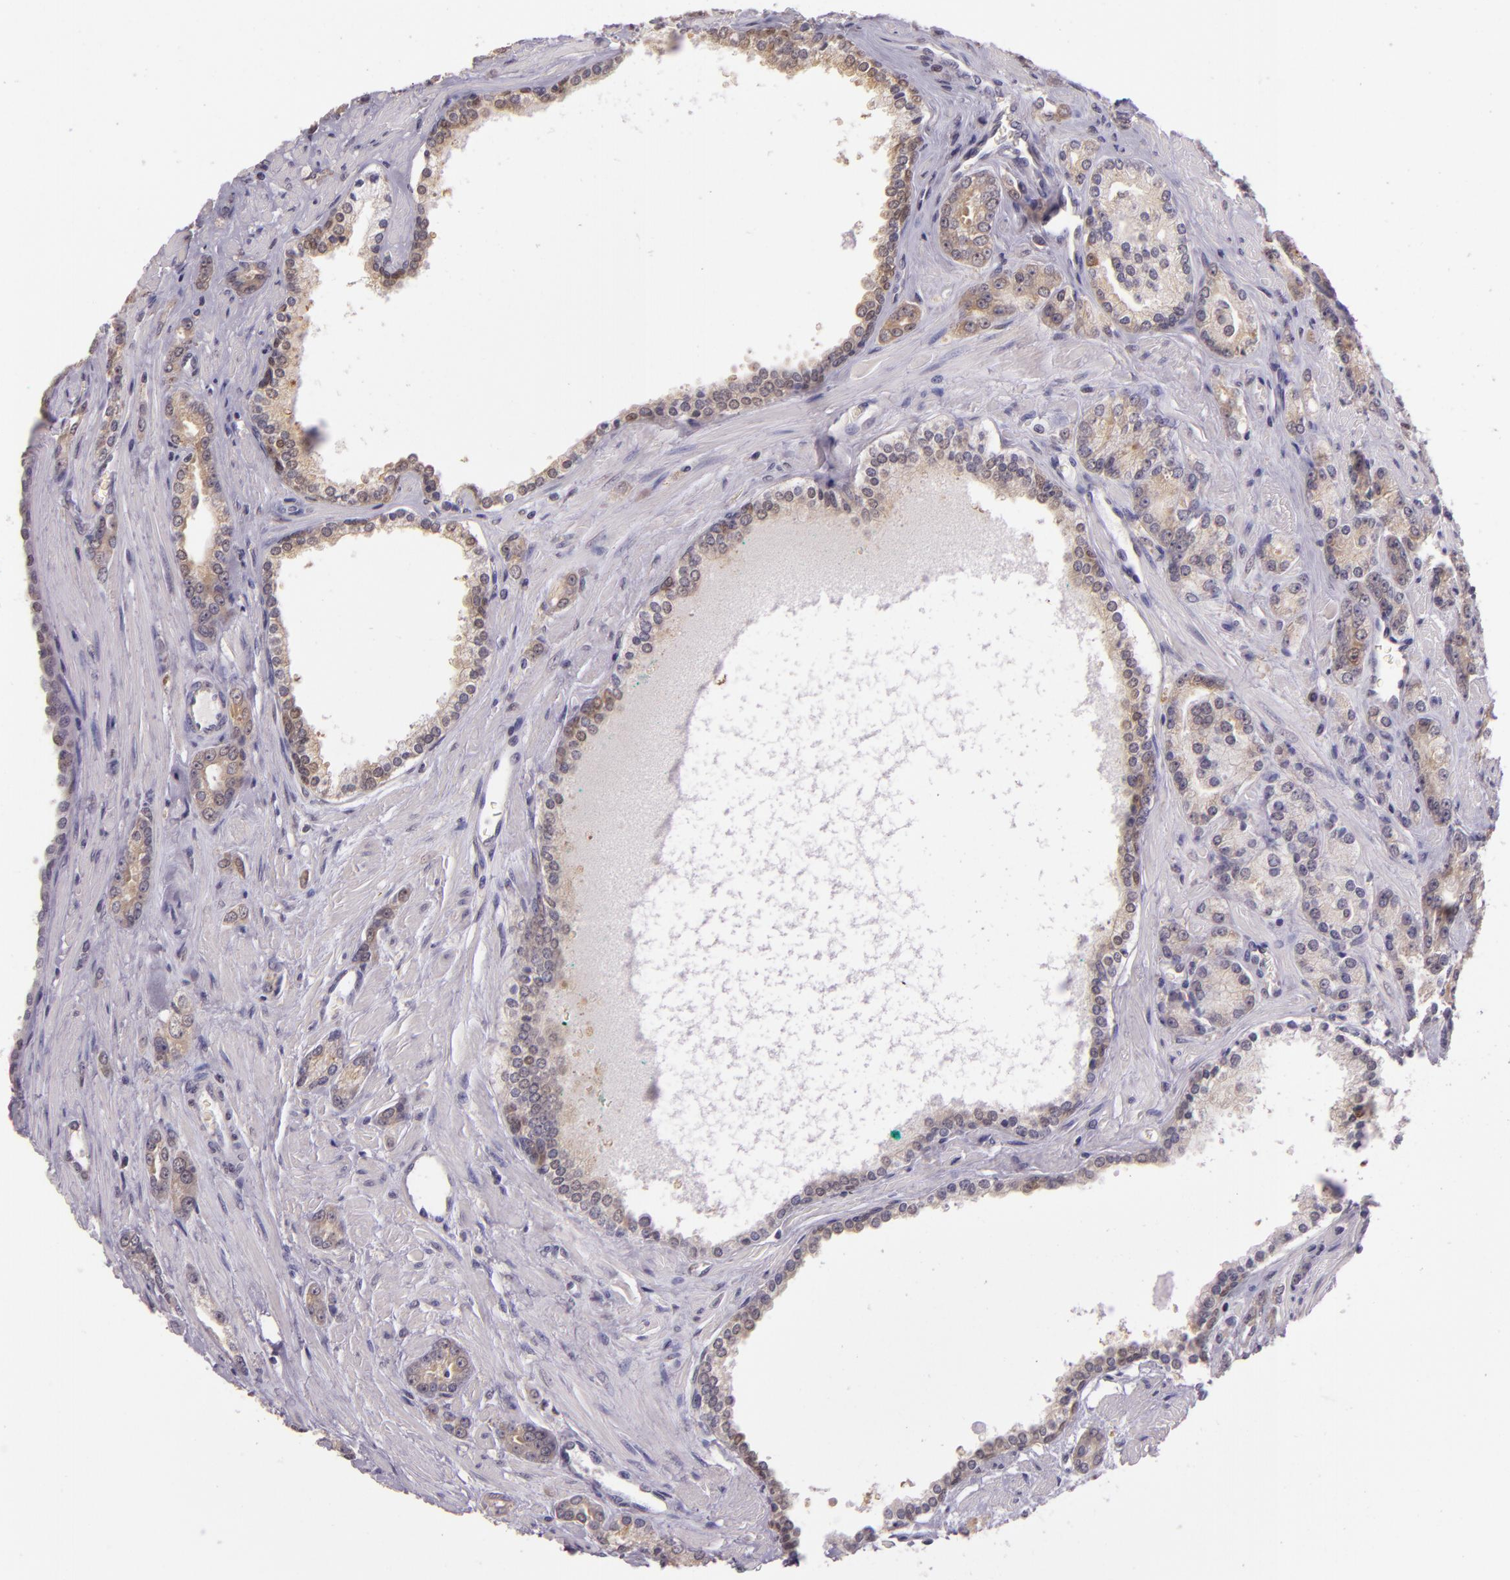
{"staining": {"intensity": "moderate", "quantity": "25%-75%", "location": "cytoplasmic/membranous,nuclear"}, "tissue": "prostate cancer", "cell_type": "Tumor cells", "image_type": "cancer", "snomed": [{"axis": "morphology", "description": "Adenocarcinoma, High grade"}, {"axis": "topography", "description": "Prostate"}], "caption": "A high-resolution image shows immunohistochemistry (IHC) staining of adenocarcinoma (high-grade) (prostate), which shows moderate cytoplasmic/membranous and nuclear expression in about 25%-75% of tumor cells.", "gene": "HSPA8", "patient": {"sex": "male", "age": 71}}